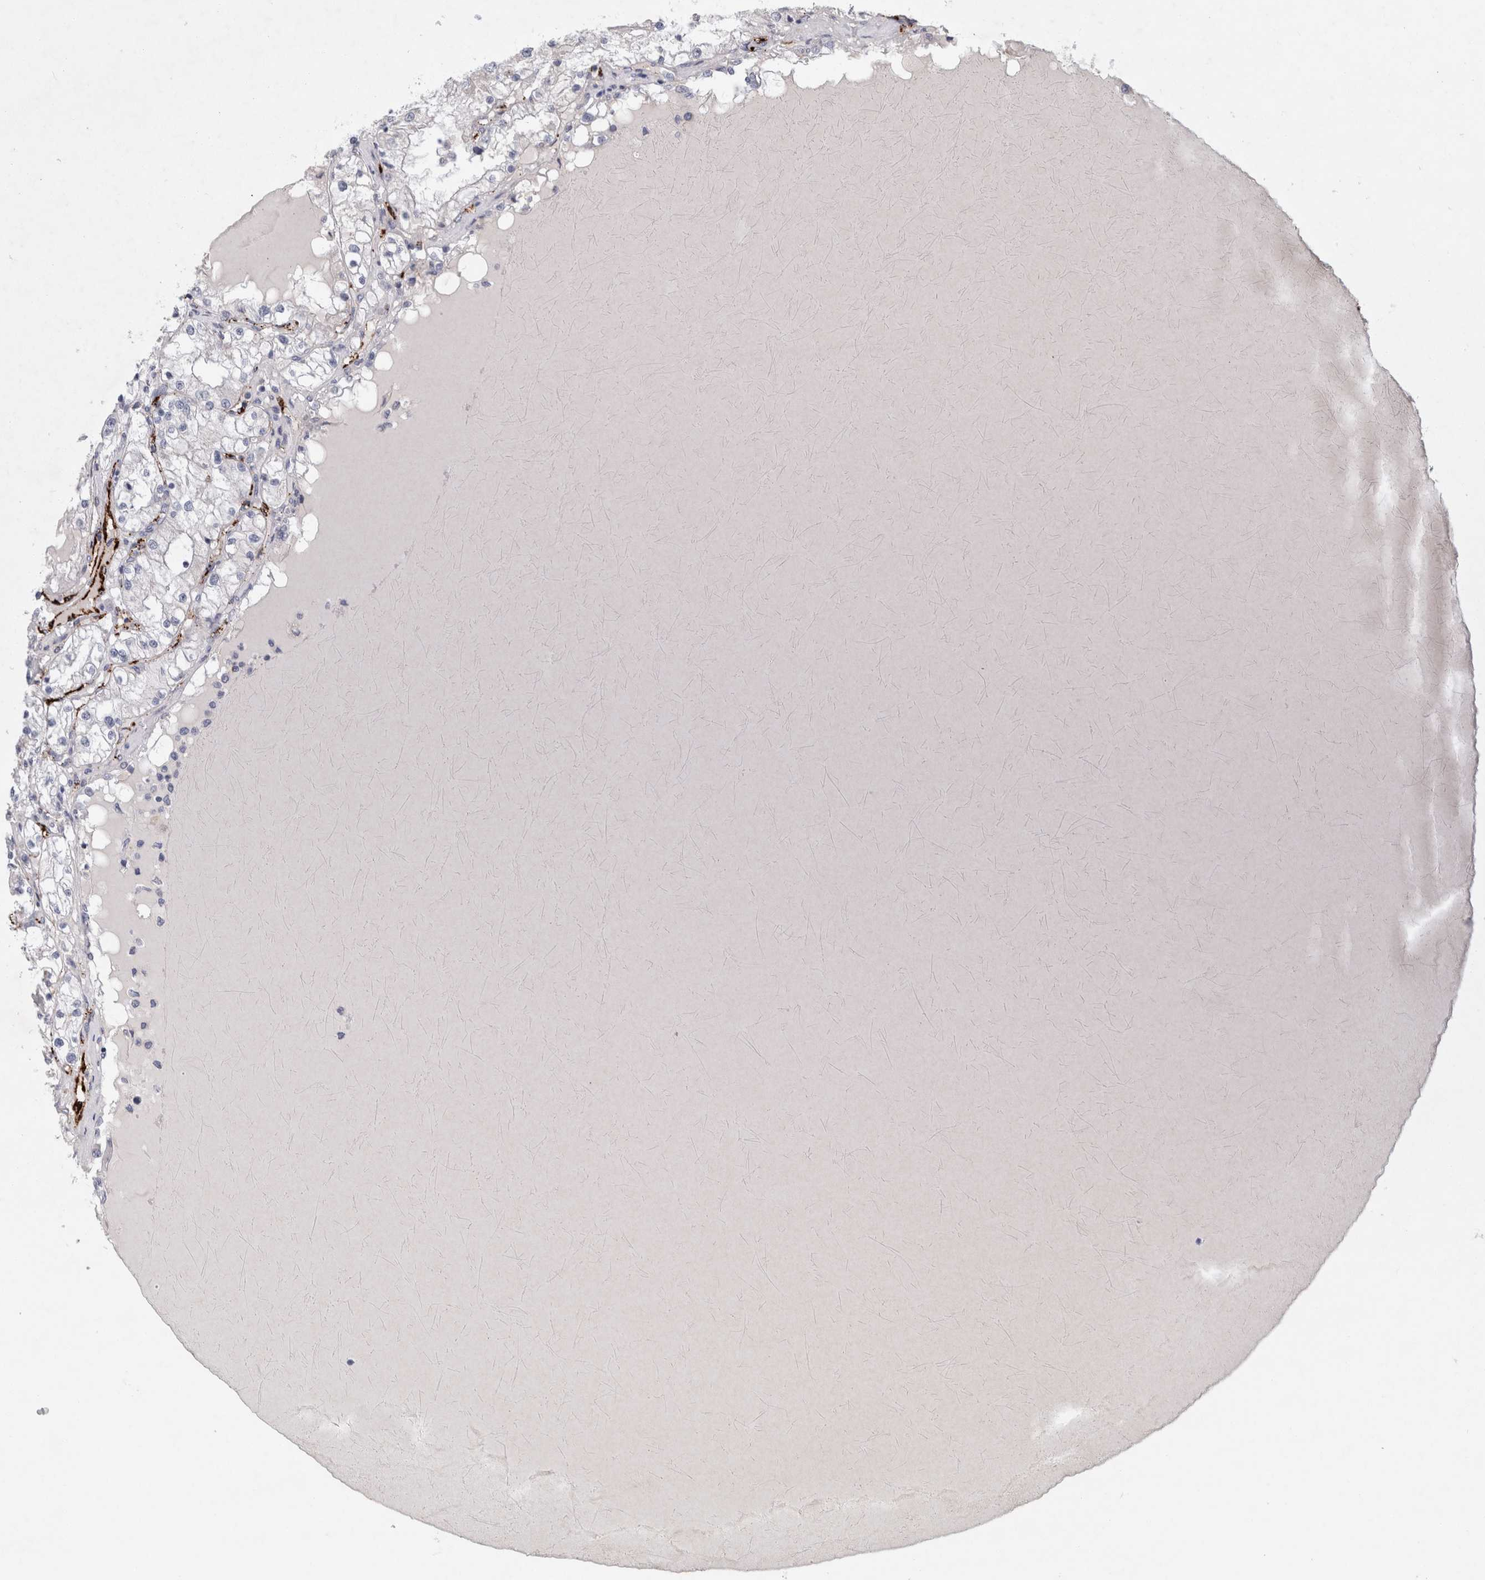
{"staining": {"intensity": "negative", "quantity": "none", "location": "none"}, "tissue": "renal cancer", "cell_type": "Tumor cells", "image_type": "cancer", "snomed": [{"axis": "morphology", "description": "Adenocarcinoma, NOS"}, {"axis": "topography", "description": "Kidney"}], "caption": "Adenocarcinoma (renal) was stained to show a protein in brown. There is no significant expression in tumor cells. Nuclei are stained in blue.", "gene": "IARS2", "patient": {"sex": "male", "age": 68}}